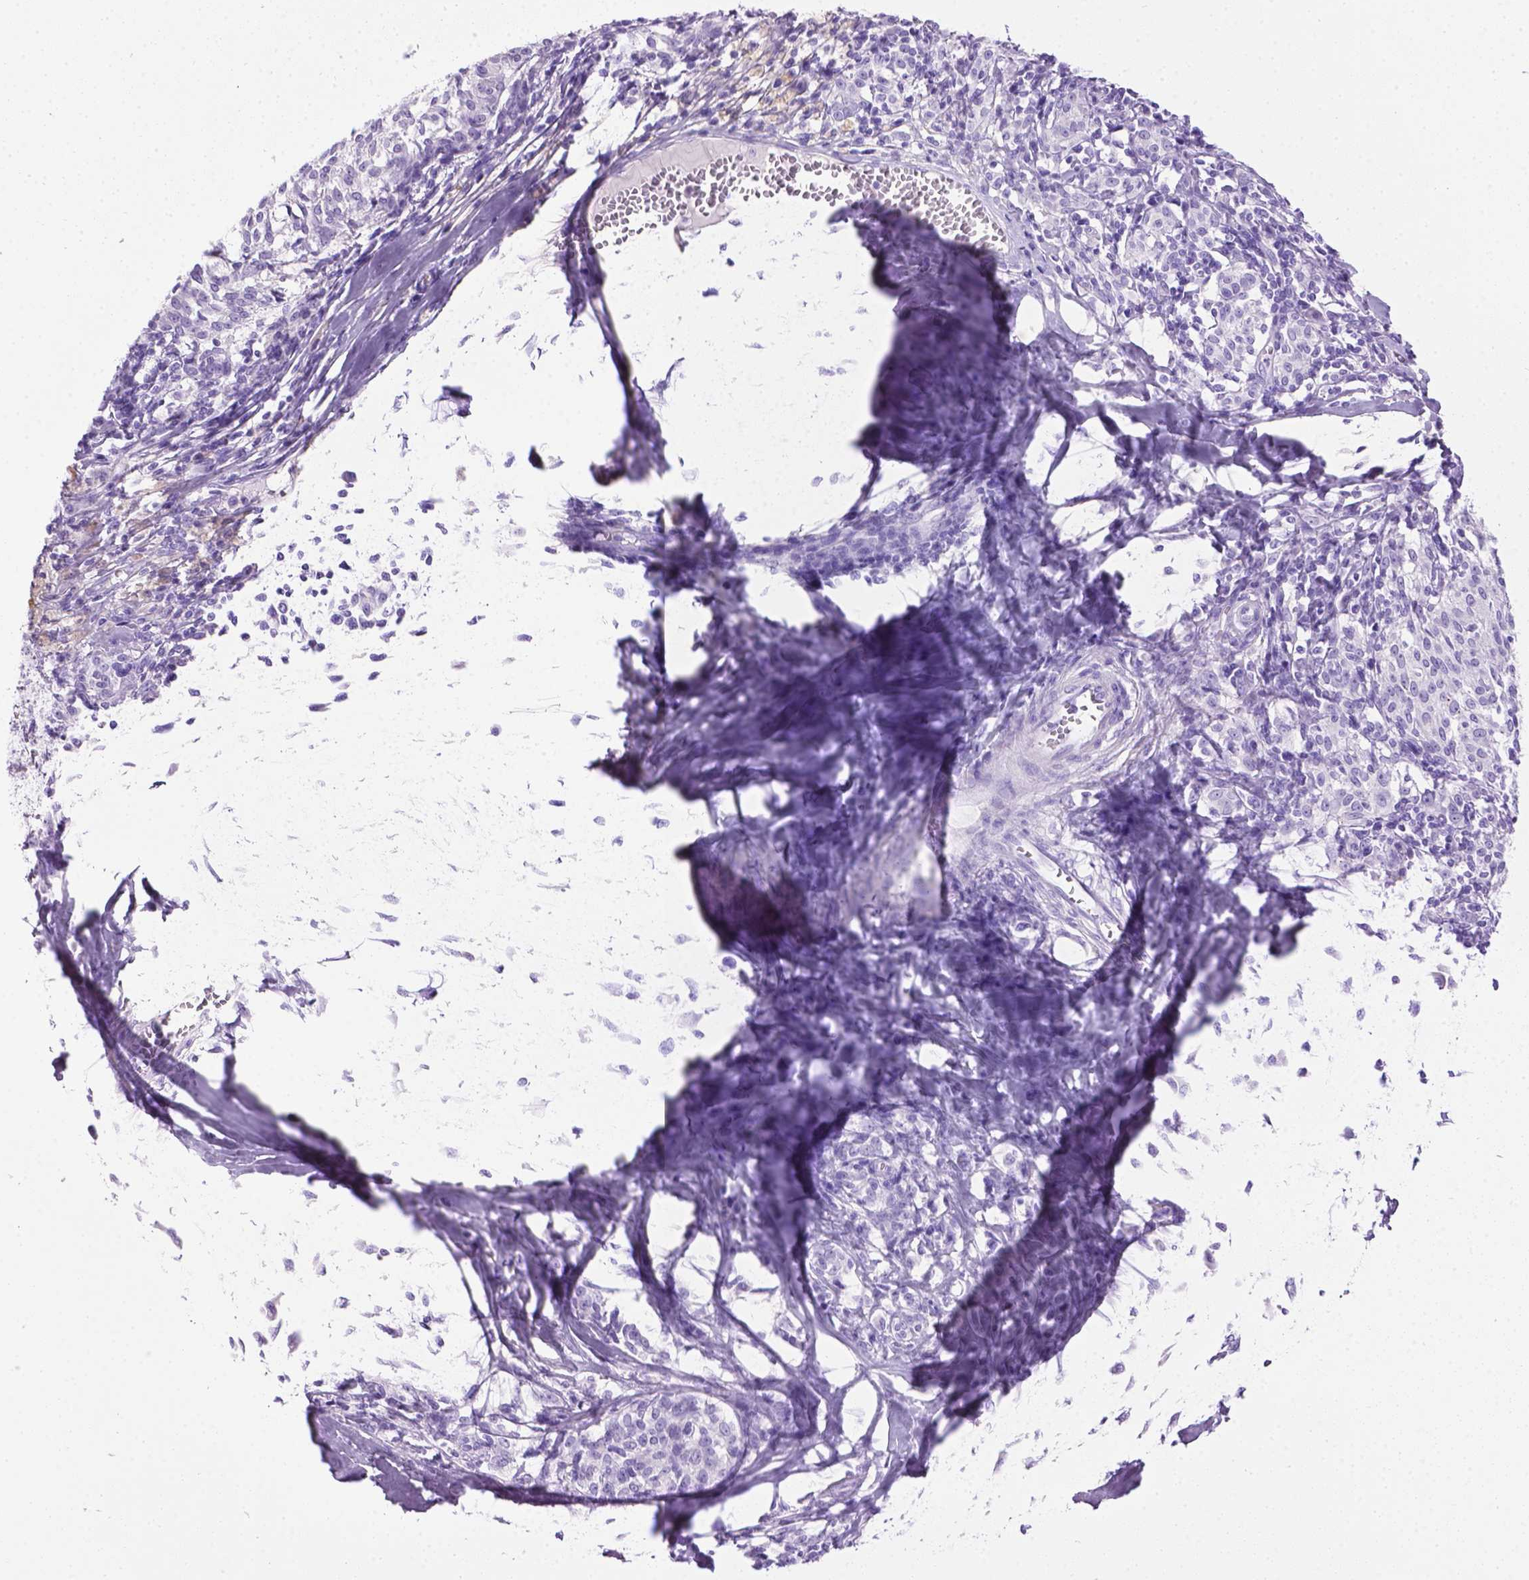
{"staining": {"intensity": "negative", "quantity": "none", "location": "none"}, "tissue": "melanoma", "cell_type": "Tumor cells", "image_type": "cancer", "snomed": [{"axis": "morphology", "description": "Malignant melanoma, NOS"}, {"axis": "topography", "description": "Skin"}], "caption": "This histopathology image is of melanoma stained with immunohistochemistry to label a protein in brown with the nuclei are counter-stained blue. There is no expression in tumor cells.", "gene": "LELP1", "patient": {"sex": "female", "age": 72}}